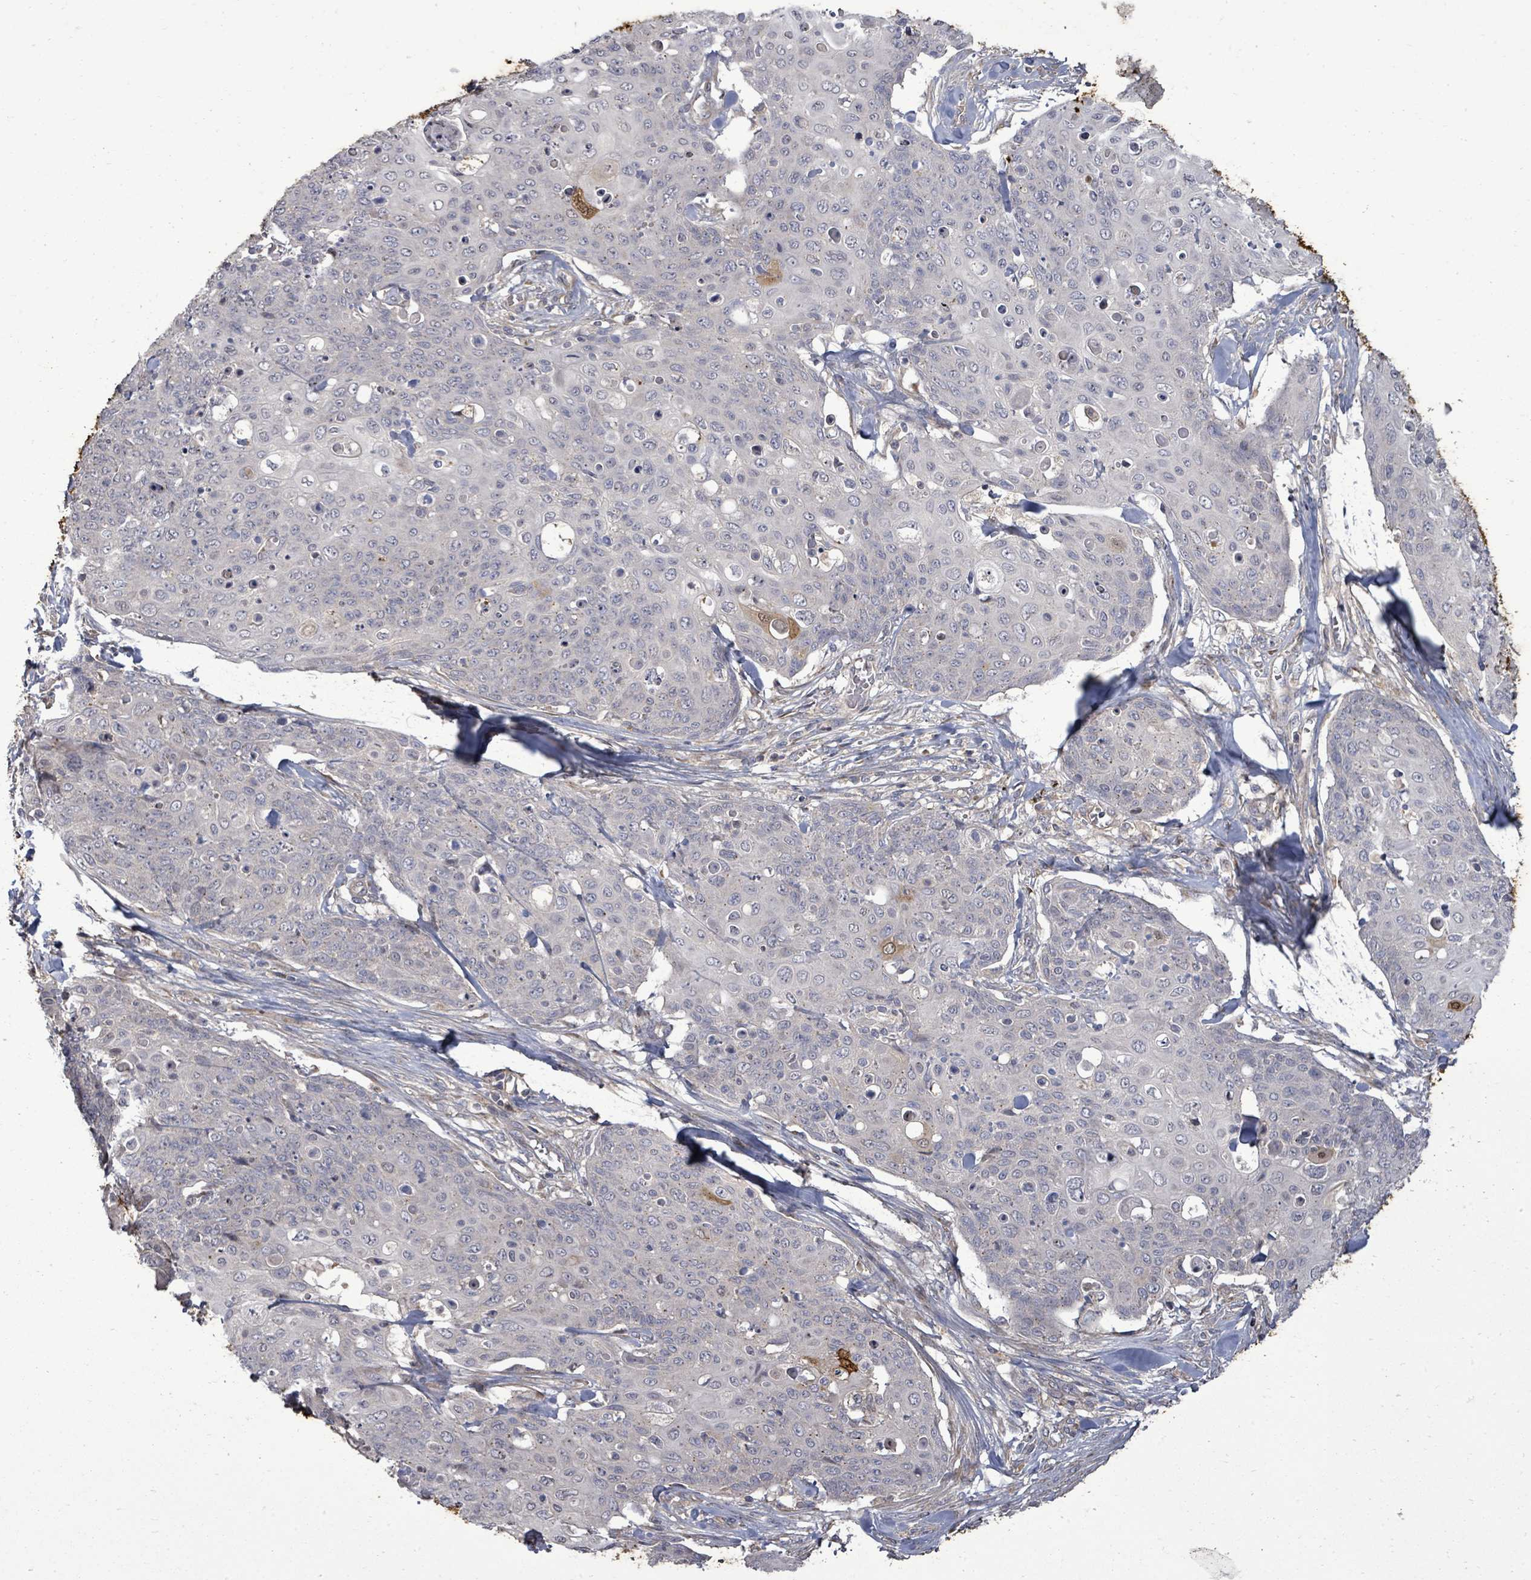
{"staining": {"intensity": "negative", "quantity": "none", "location": "none"}, "tissue": "skin cancer", "cell_type": "Tumor cells", "image_type": "cancer", "snomed": [{"axis": "morphology", "description": "Squamous cell carcinoma, NOS"}, {"axis": "topography", "description": "Skin"}, {"axis": "topography", "description": "Vulva"}], "caption": "Skin cancer stained for a protein using immunohistochemistry (IHC) shows no expression tumor cells.", "gene": "KRTAP27-1", "patient": {"sex": "female", "age": 85}}